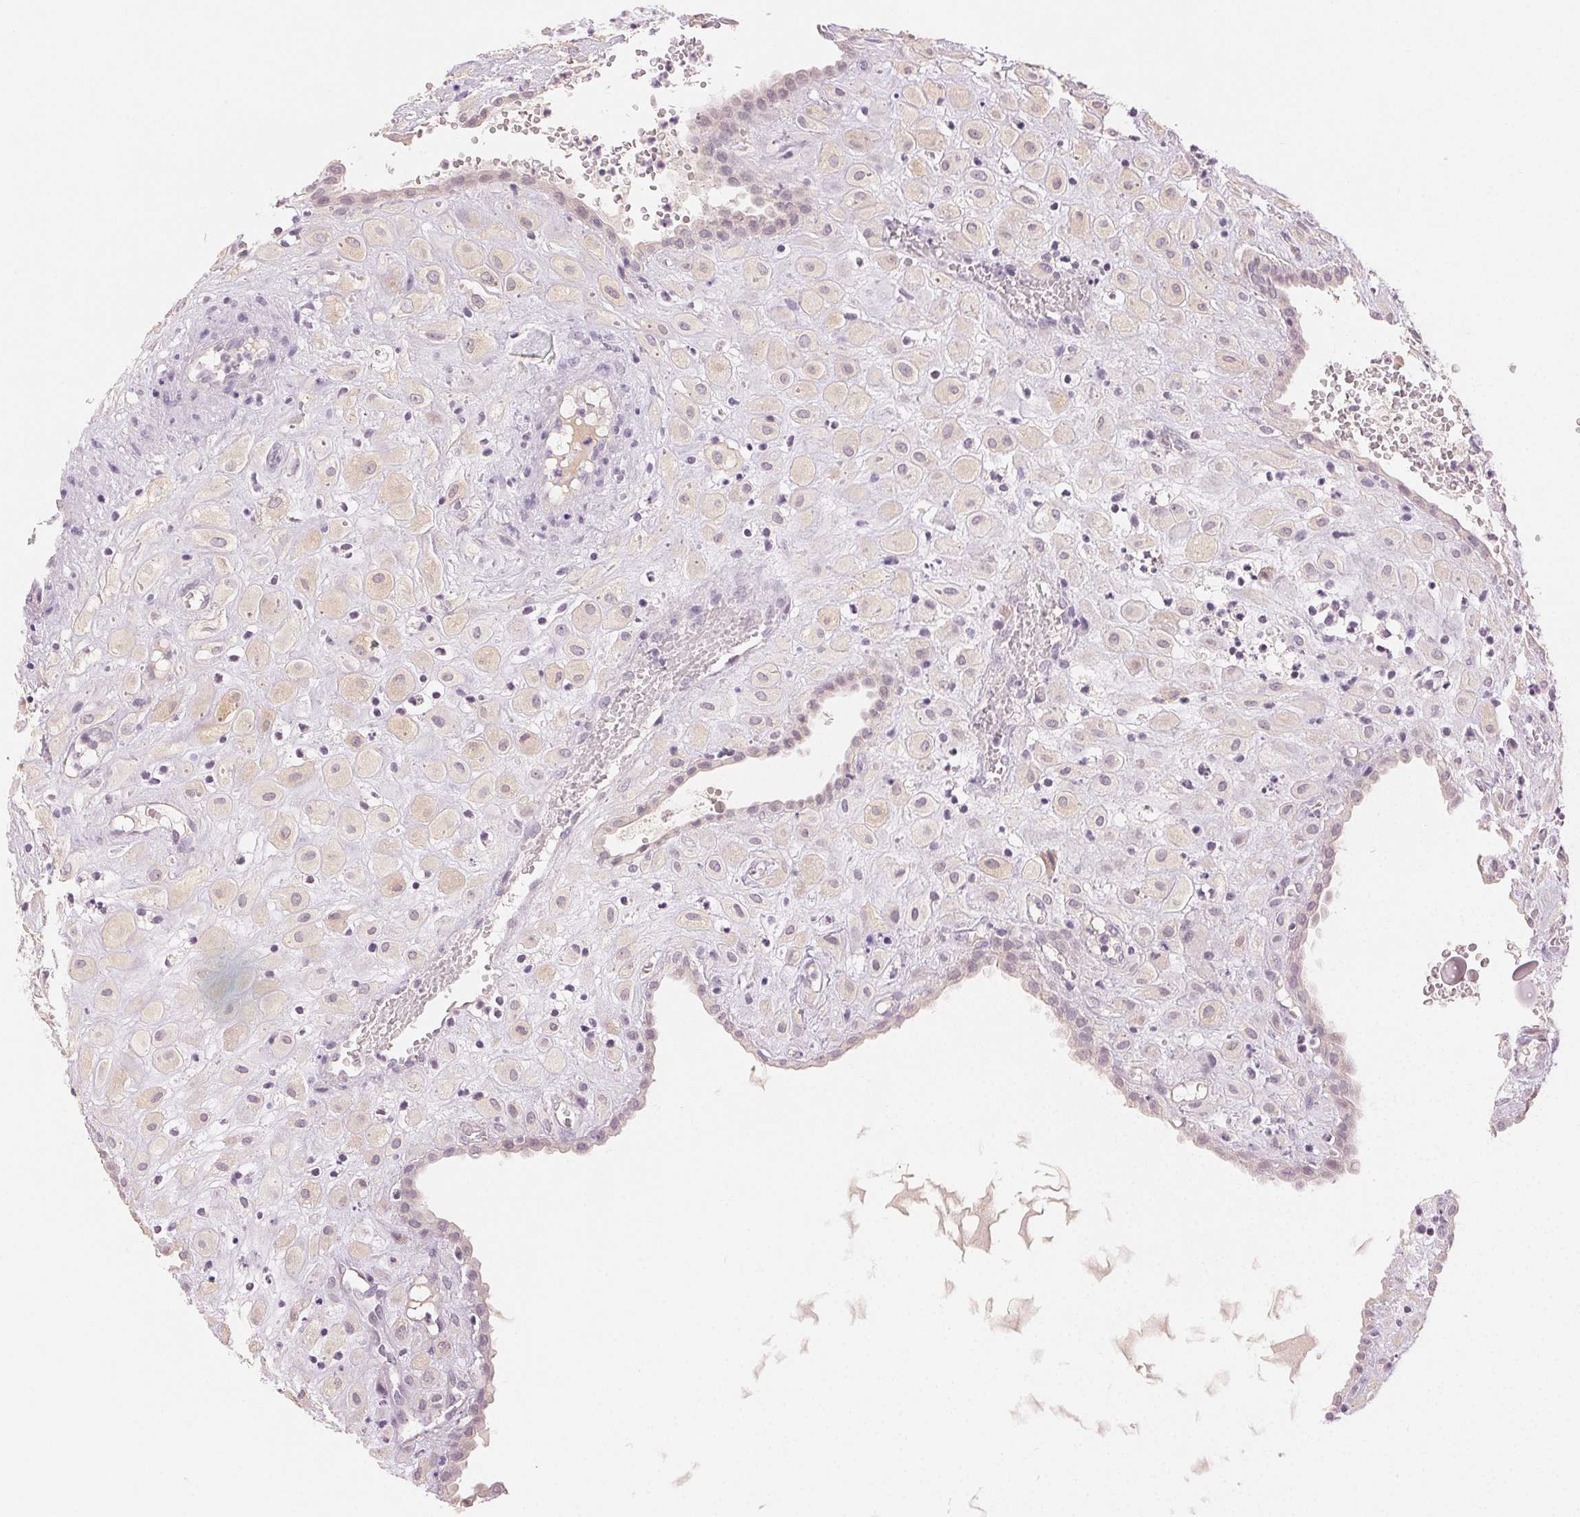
{"staining": {"intensity": "weak", "quantity": "<25%", "location": "cytoplasmic/membranous"}, "tissue": "placenta", "cell_type": "Decidual cells", "image_type": "normal", "snomed": [{"axis": "morphology", "description": "Normal tissue, NOS"}, {"axis": "topography", "description": "Placenta"}], "caption": "Micrograph shows no protein expression in decidual cells of normal placenta. Brightfield microscopy of immunohistochemistry stained with DAB (3,3'-diaminobenzidine) (brown) and hematoxylin (blue), captured at high magnification.", "gene": "MAP1LC3A", "patient": {"sex": "female", "age": 24}}